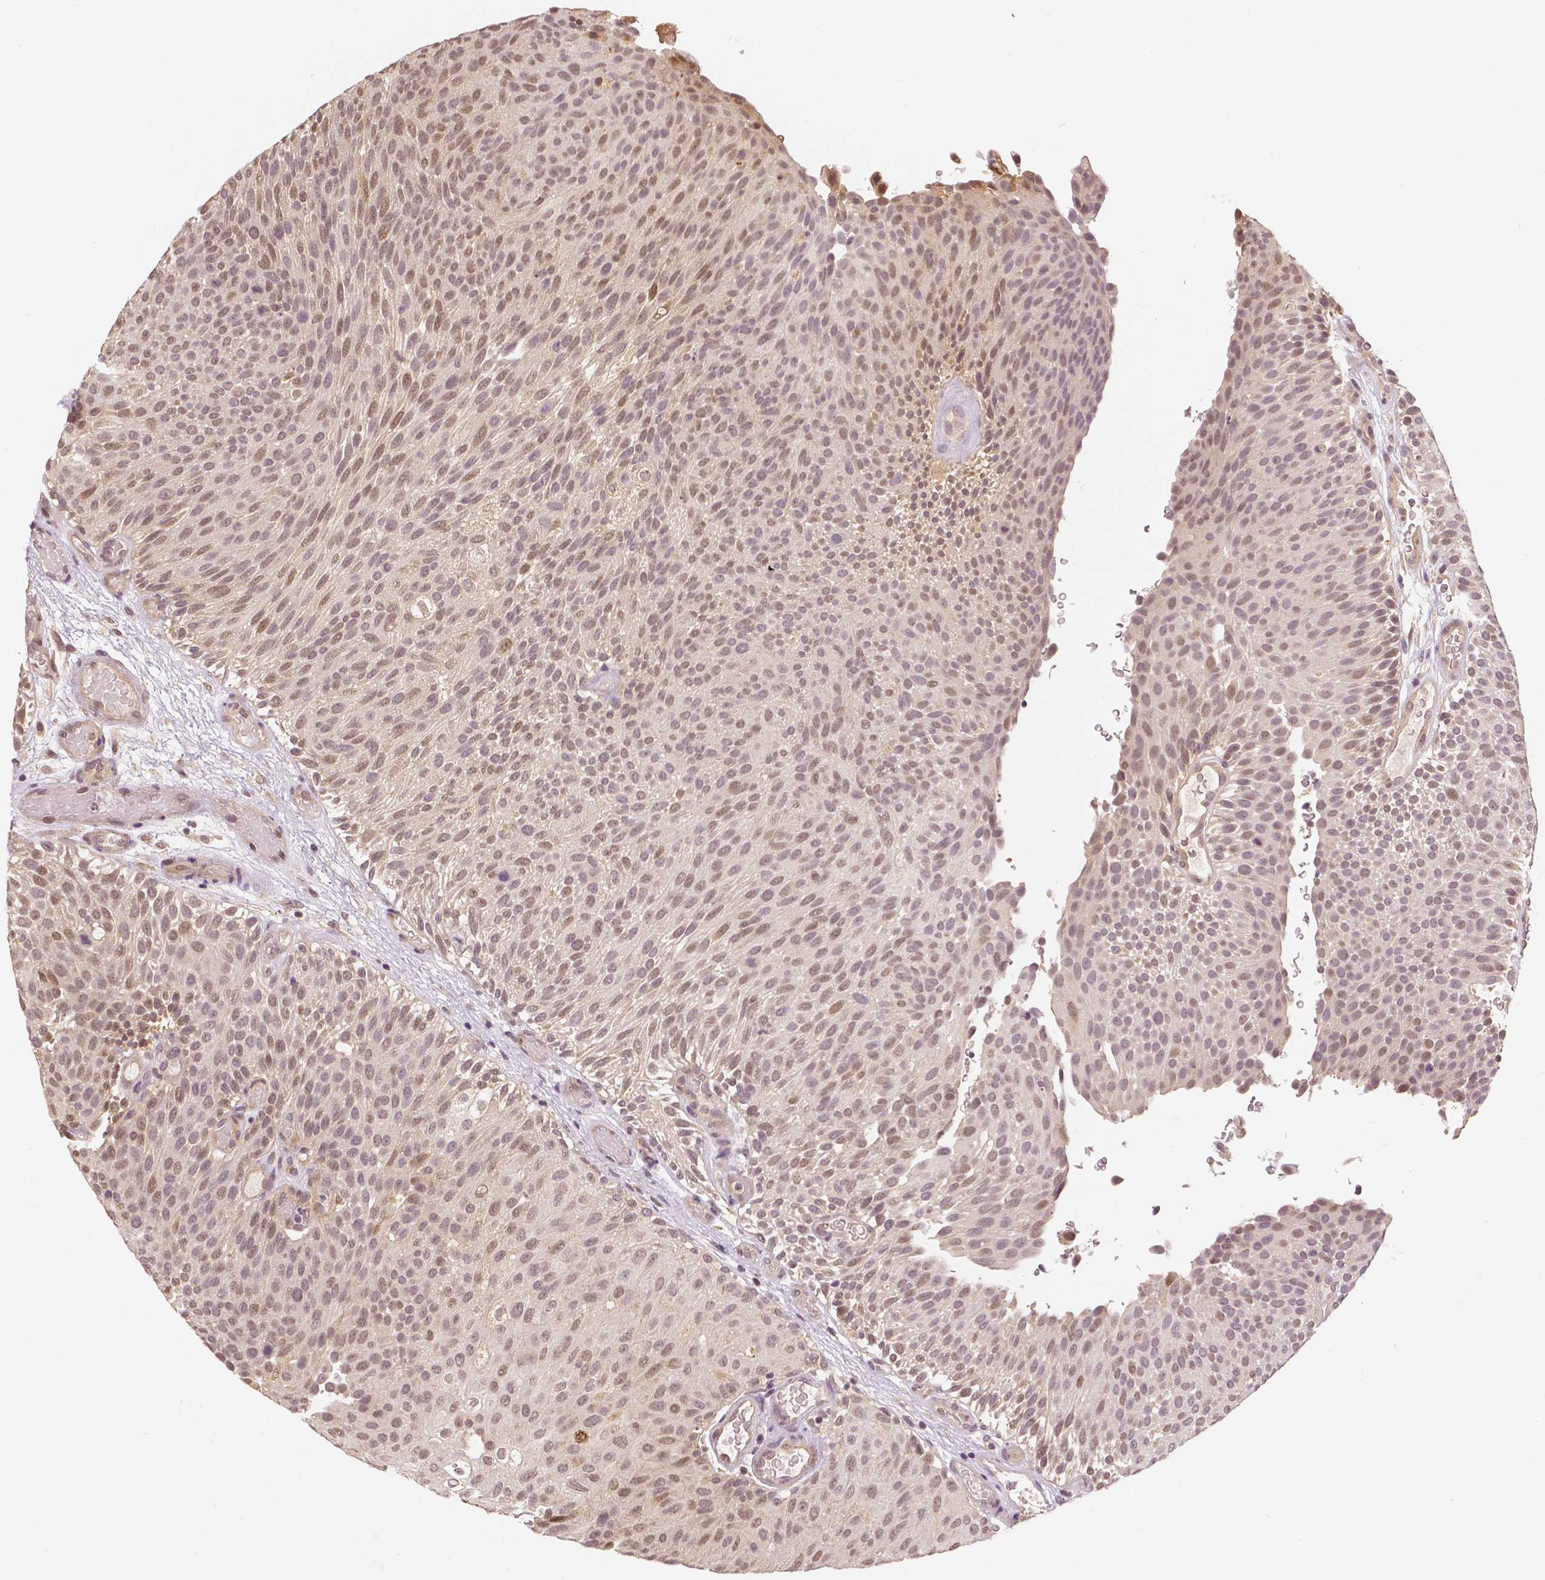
{"staining": {"intensity": "moderate", "quantity": ">75%", "location": "nuclear"}, "tissue": "urothelial cancer", "cell_type": "Tumor cells", "image_type": "cancer", "snomed": [{"axis": "morphology", "description": "Urothelial carcinoma, Low grade"}, {"axis": "topography", "description": "Urinary bladder"}], "caption": "A photomicrograph showing moderate nuclear expression in about >75% of tumor cells in urothelial cancer, as visualized by brown immunohistochemical staining.", "gene": "MAP1LC3B", "patient": {"sex": "male", "age": 78}}